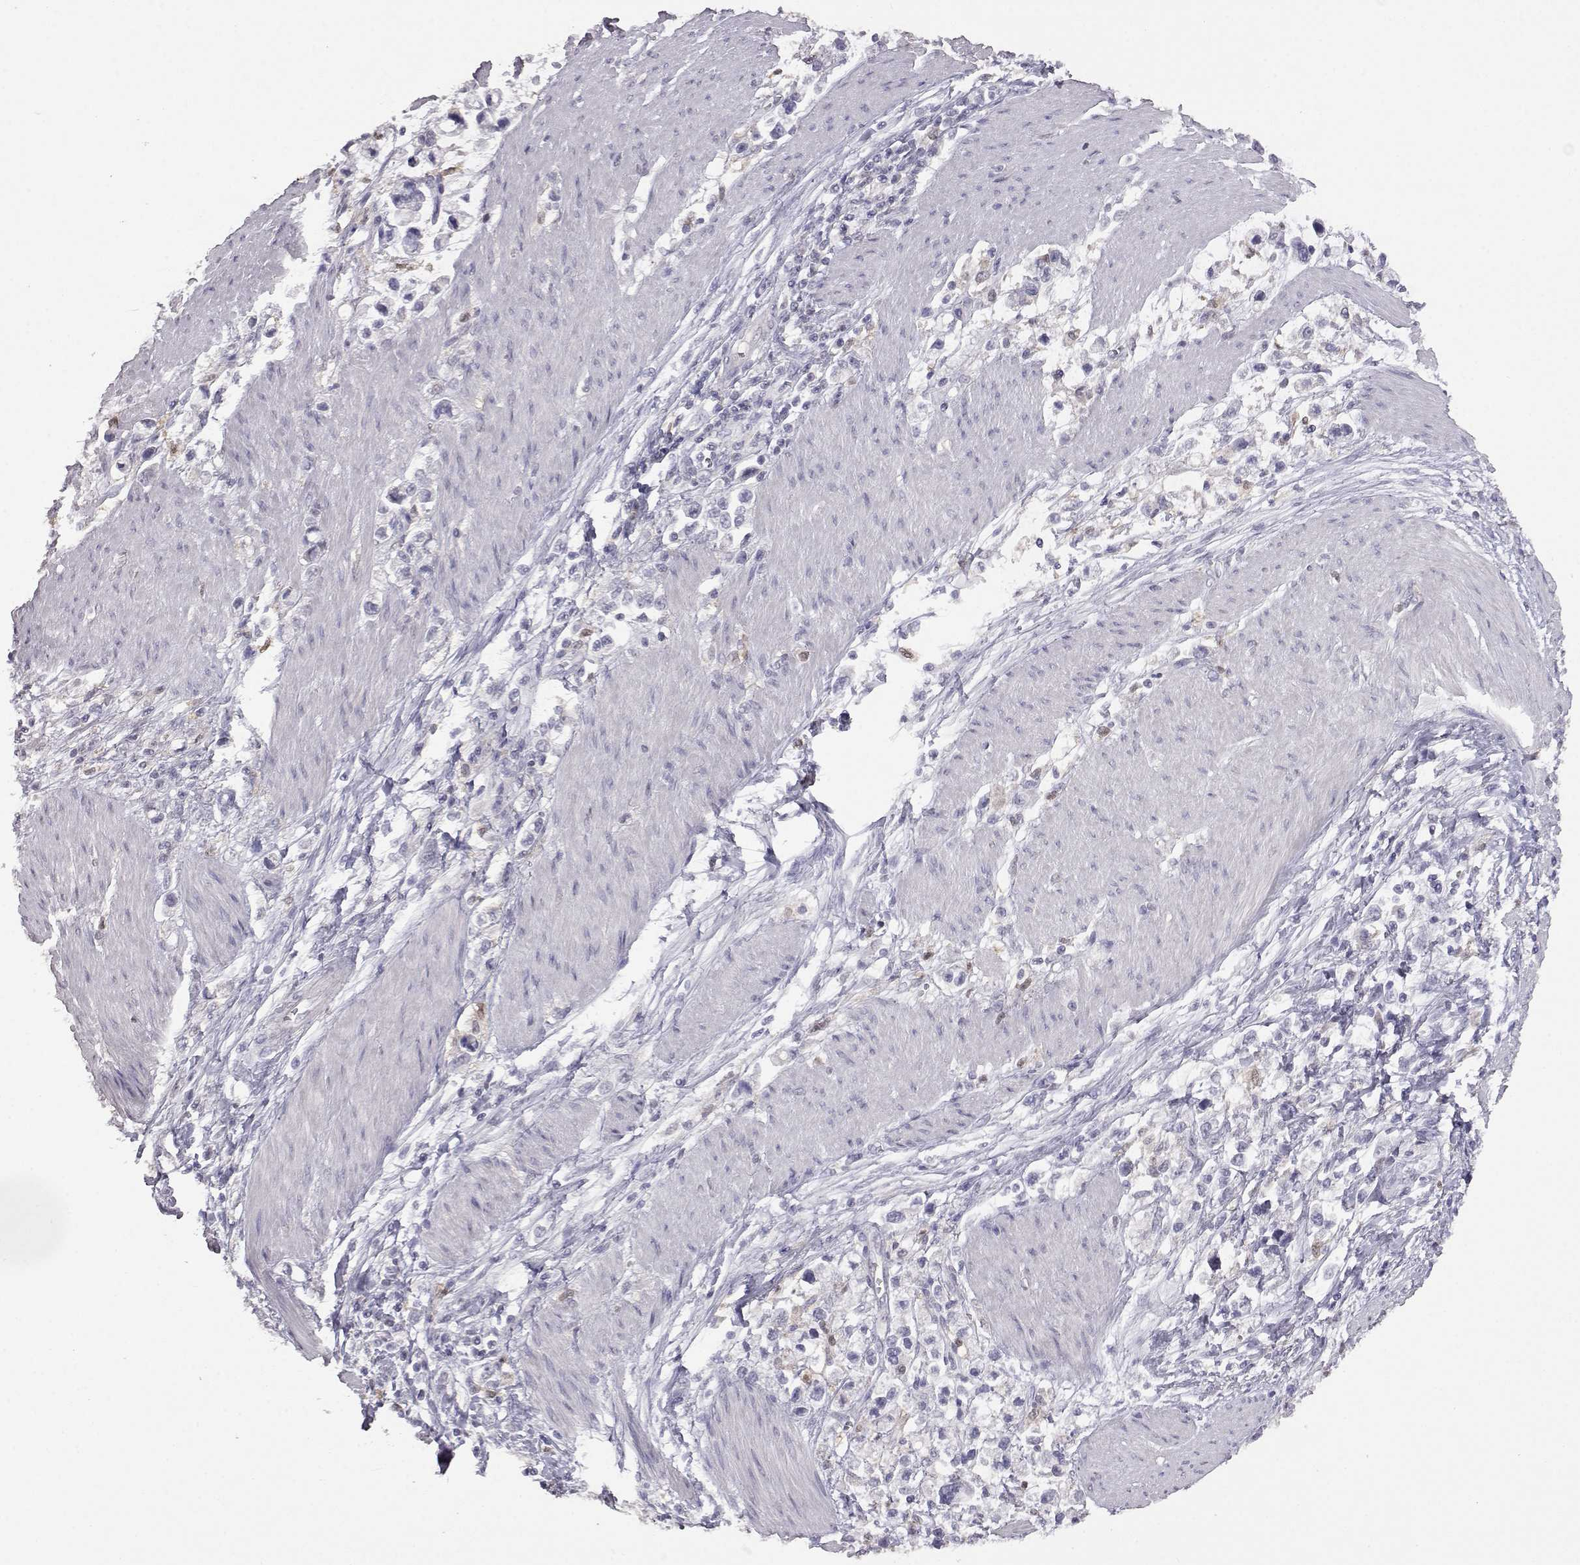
{"staining": {"intensity": "negative", "quantity": "none", "location": "none"}, "tissue": "stomach cancer", "cell_type": "Tumor cells", "image_type": "cancer", "snomed": [{"axis": "morphology", "description": "Adenocarcinoma, NOS"}, {"axis": "topography", "description": "Stomach"}], "caption": "Stomach cancer (adenocarcinoma) was stained to show a protein in brown. There is no significant staining in tumor cells.", "gene": "AKR1B1", "patient": {"sex": "male", "age": 63}}